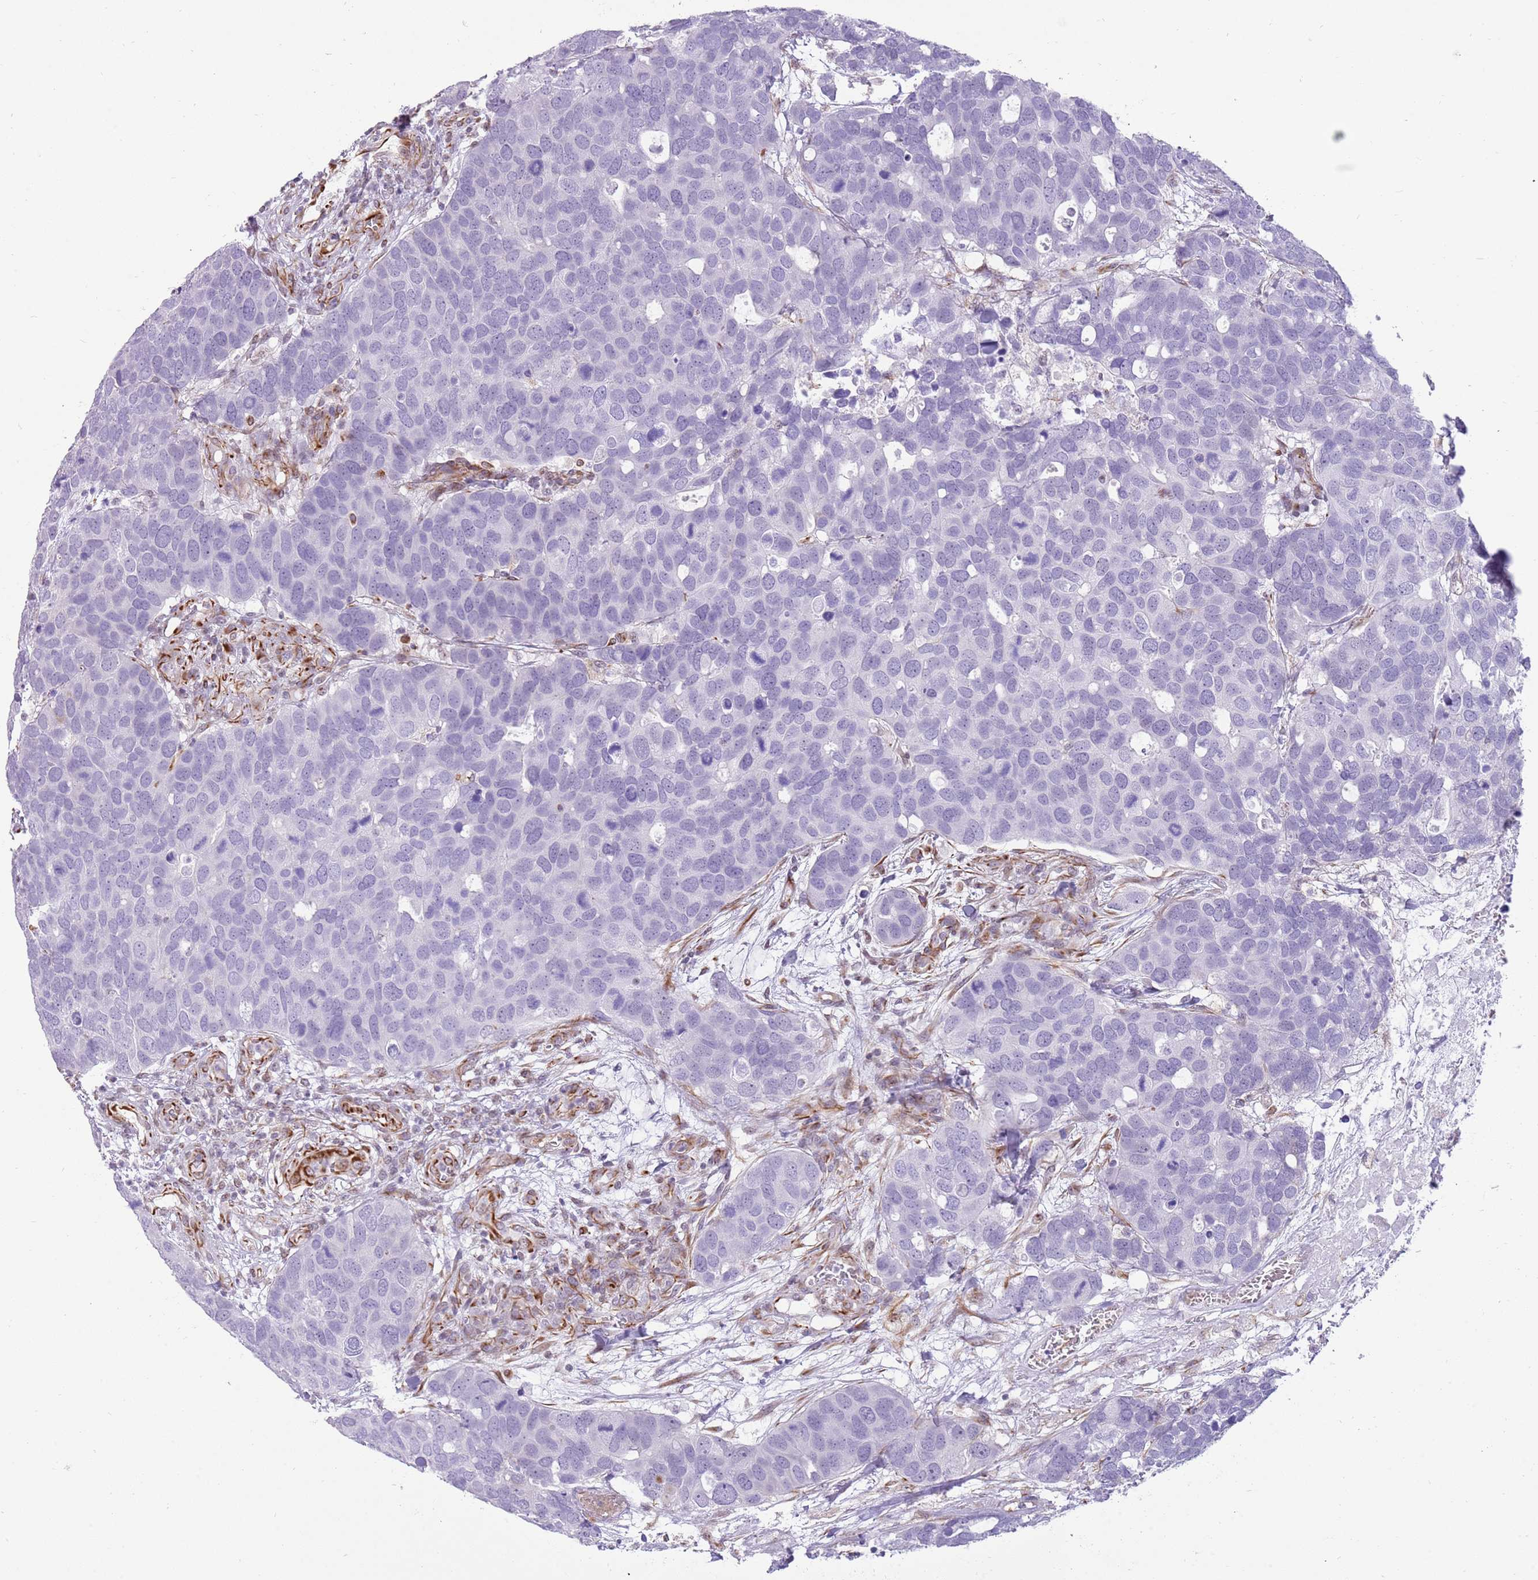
{"staining": {"intensity": "negative", "quantity": "none", "location": "none"}, "tissue": "breast cancer", "cell_type": "Tumor cells", "image_type": "cancer", "snomed": [{"axis": "morphology", "description": "Duct carcinoma"}, {"axis": "topography", "description": "Breast"}], "caption": "Immunohistochemistry (IHC) histopathology image of neoplastic tissue: breast cancer stained with DAB (3,3'-diaminobenzidine) shows no significant protein staining in tumor cells.", "gene": "NBPF3", "patient": {"sex": "female", "age": 83}}